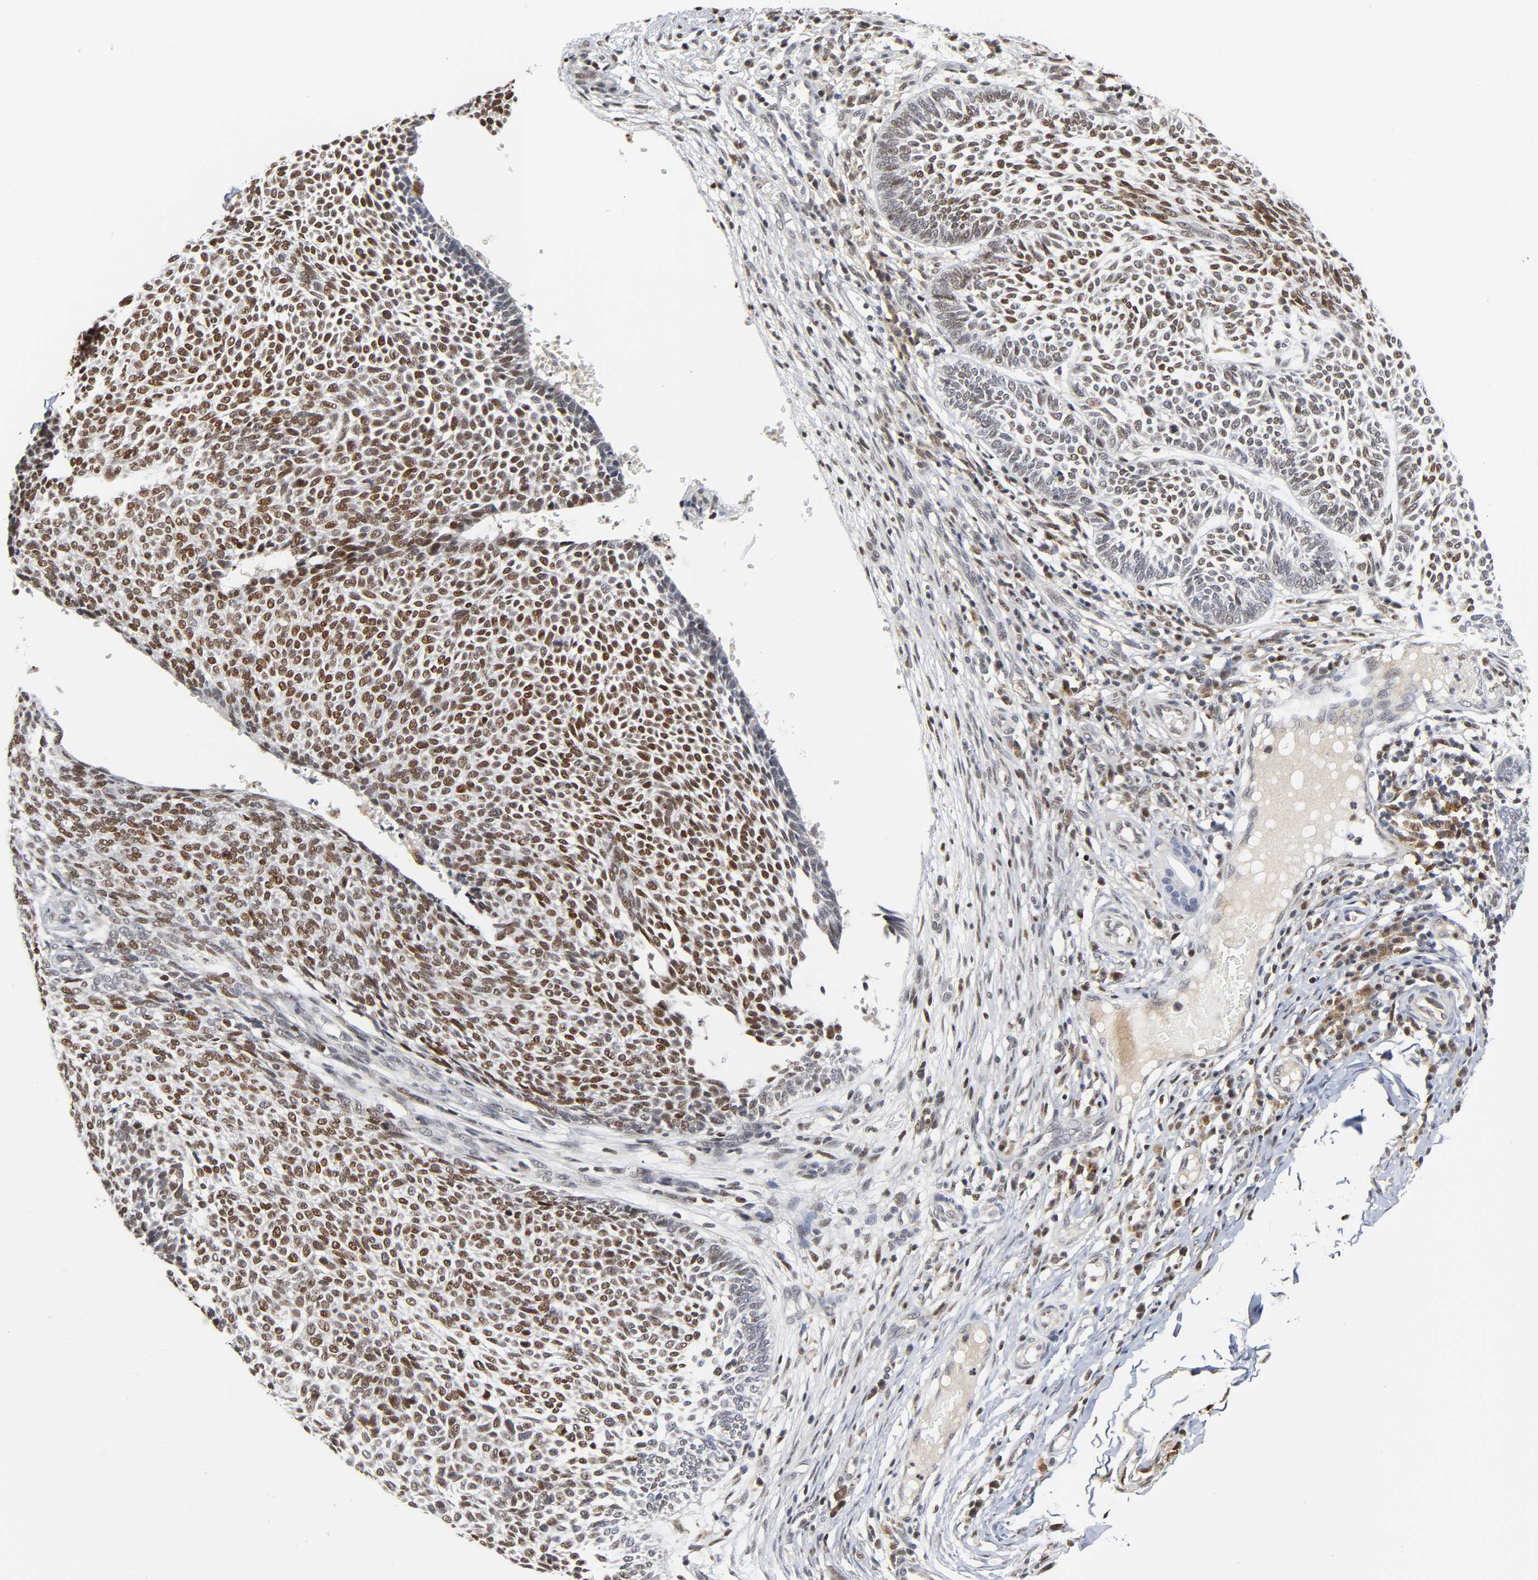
{"staining": {"intensity": "moderate", "quantity": ">75%", "location": "nuclear"}, "tissue": "skin cancer", "cell_type": "Tumor cells", "image_type": "cancer", "snomed": [{"axis": "morphology", "description": "Normal tissue, NOS"}, {"axis": "morphology", "description": "Basal cell carcinoma"}, {"axis": "topography", "description": "Skin"}], "caption": "Skin cancer (basal cell carcinoma) stained with IHC reveals moderate nuclear positivity in about >75% of tumor cells.", "gene": "KAT2B", "patient": {"sex": "male", "age": 87}}